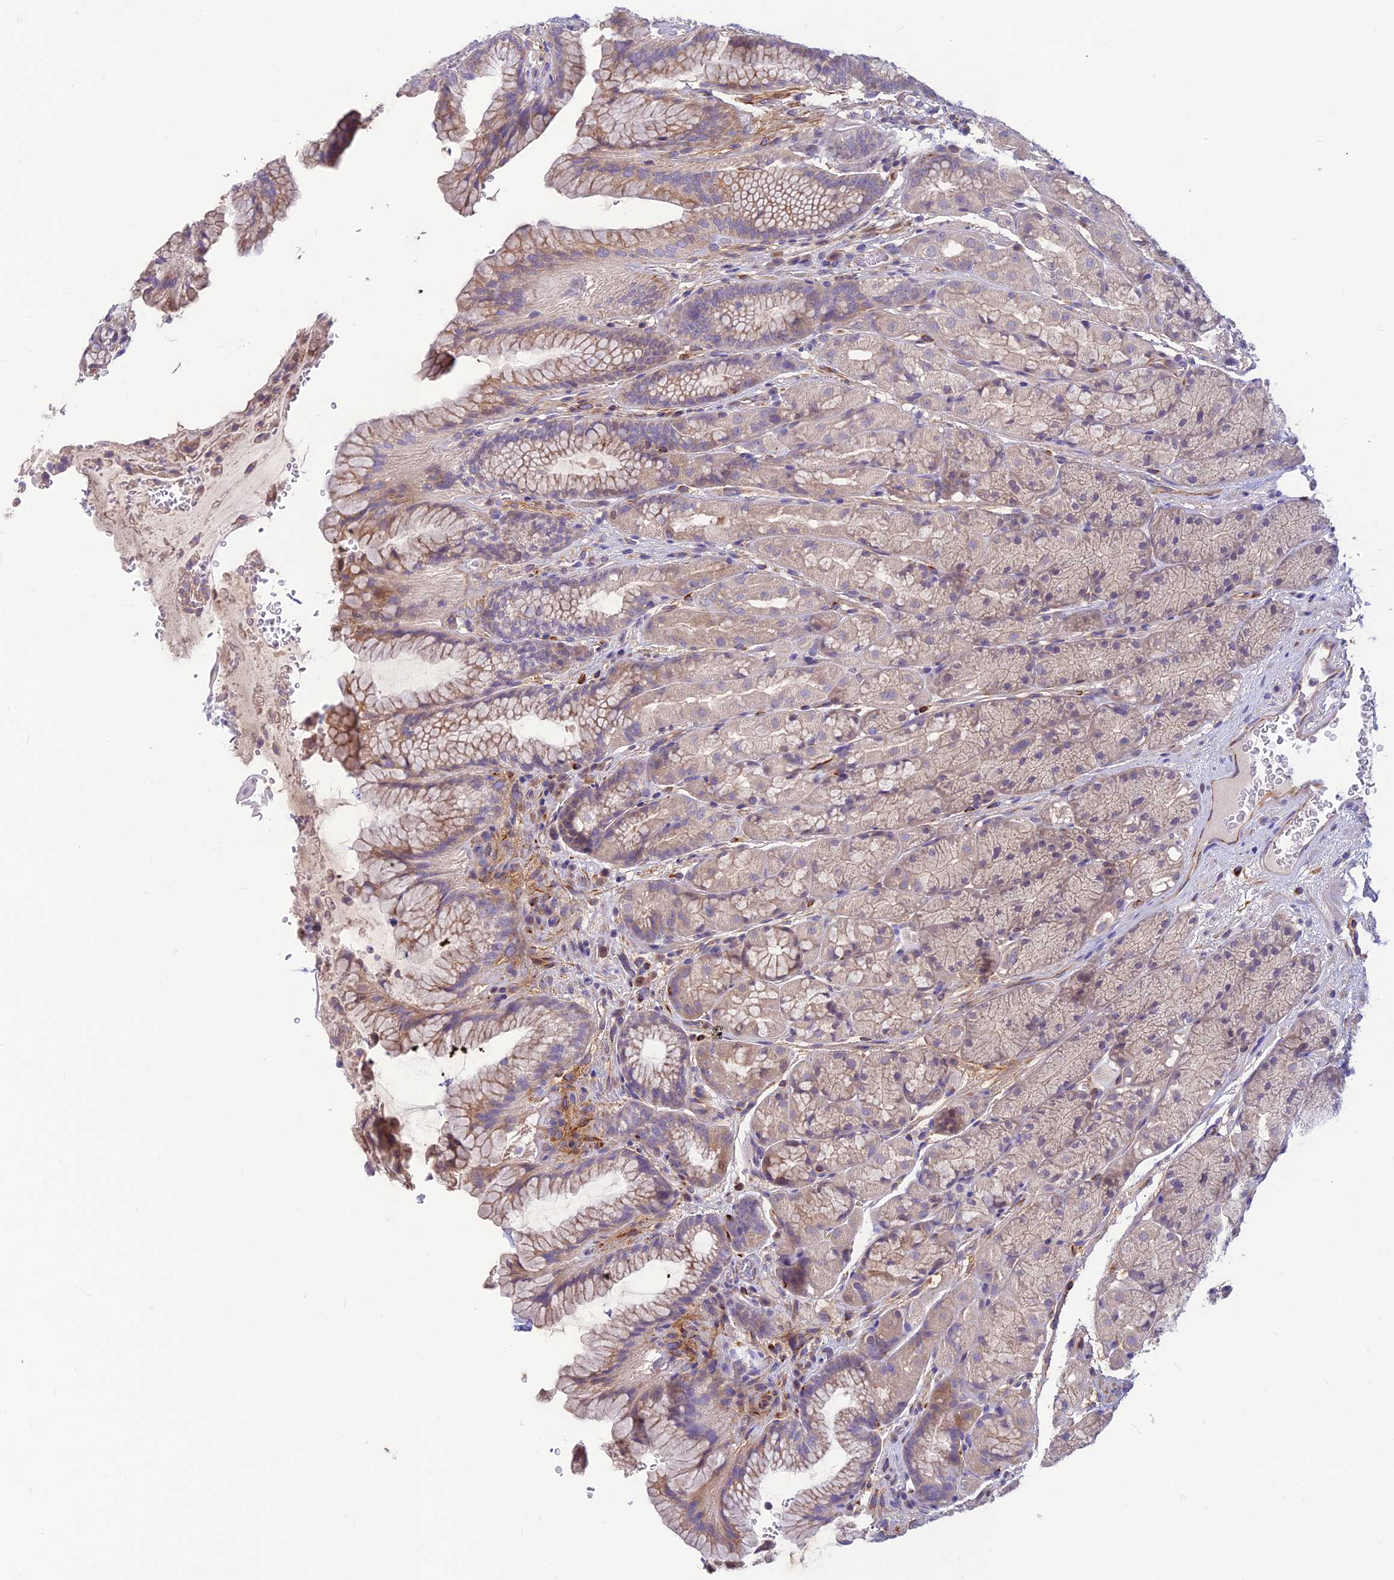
{"staining": {"intensity": "weak", "quantity": "25%-75%", "location": "cytoplasmic/membranous"}, "tissue": "stomach", "cell_type": "Glandular cells", "image_type": "normal", "snomed": [{"axis": "morphology", "description": "Normal tissue, NOS"}, {"axis": "topography", "description": "Stomach"}], "caption": "Immunohistochemistry (DAB (3,3'-diaminobenzidine)) staining of benign human stomach demonstrates weak cytoplasmic/membranous protein staining in about 25%-75% of glandular cells.", "gene": "ST8SIA5", "patient": {"sex": "male", "age": 63}}